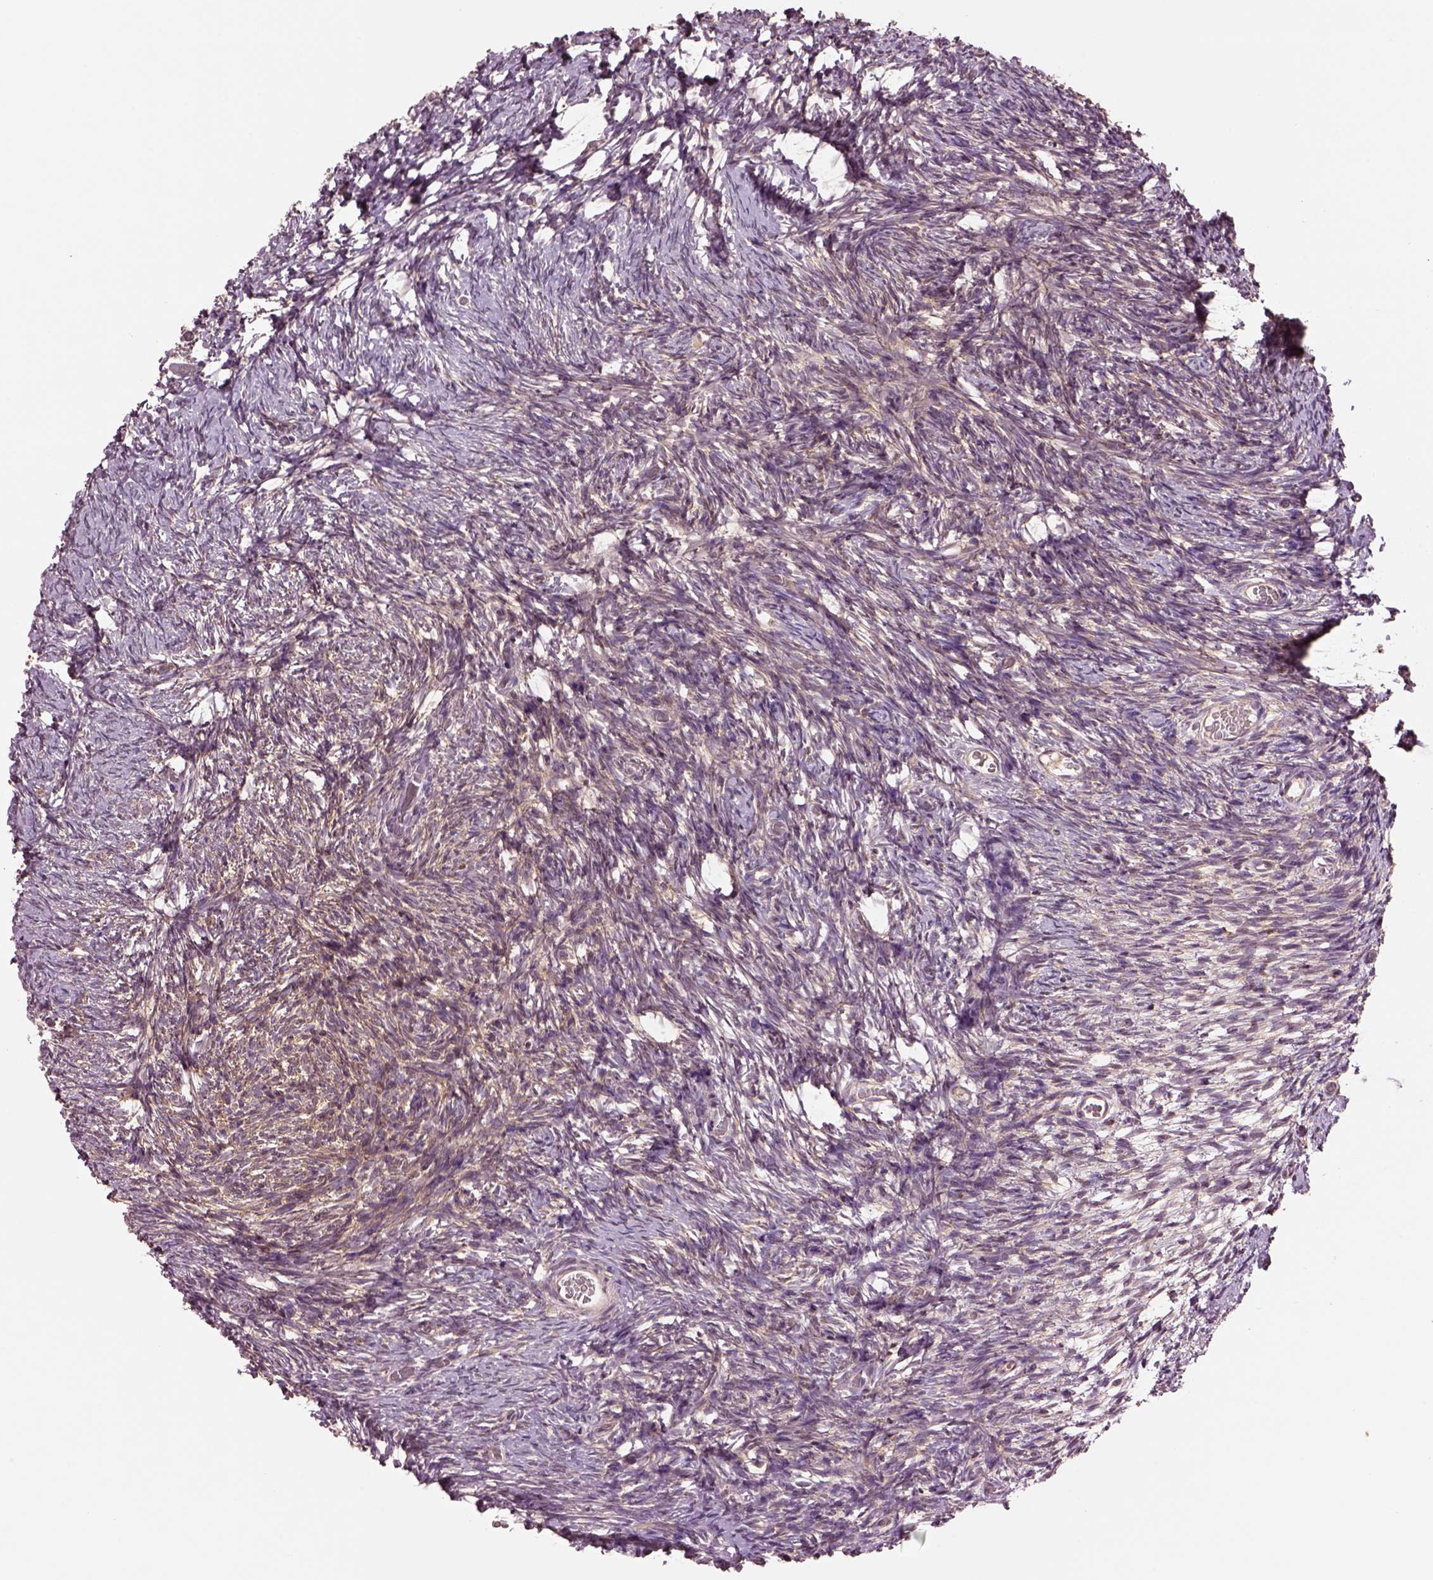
{"staining": {"intensity": "weak", "quantity": "<25%", "location": "cytoplasmic/membranous"}, "tissue": "ovary", "cell_type": "Ovarian stroma cells", "image_type": "normal", "snomed": [{"axis": "morphology", "description": "Normal tissue, NOS"}, {"axis": "topography", "description": "Ovary"}], "caption": "The IHC histopathology image has no significant staining in ovarian stroma cells of ovary.", "gene": "MTHFS", "patient": {"sex": "female", "age": 39}}